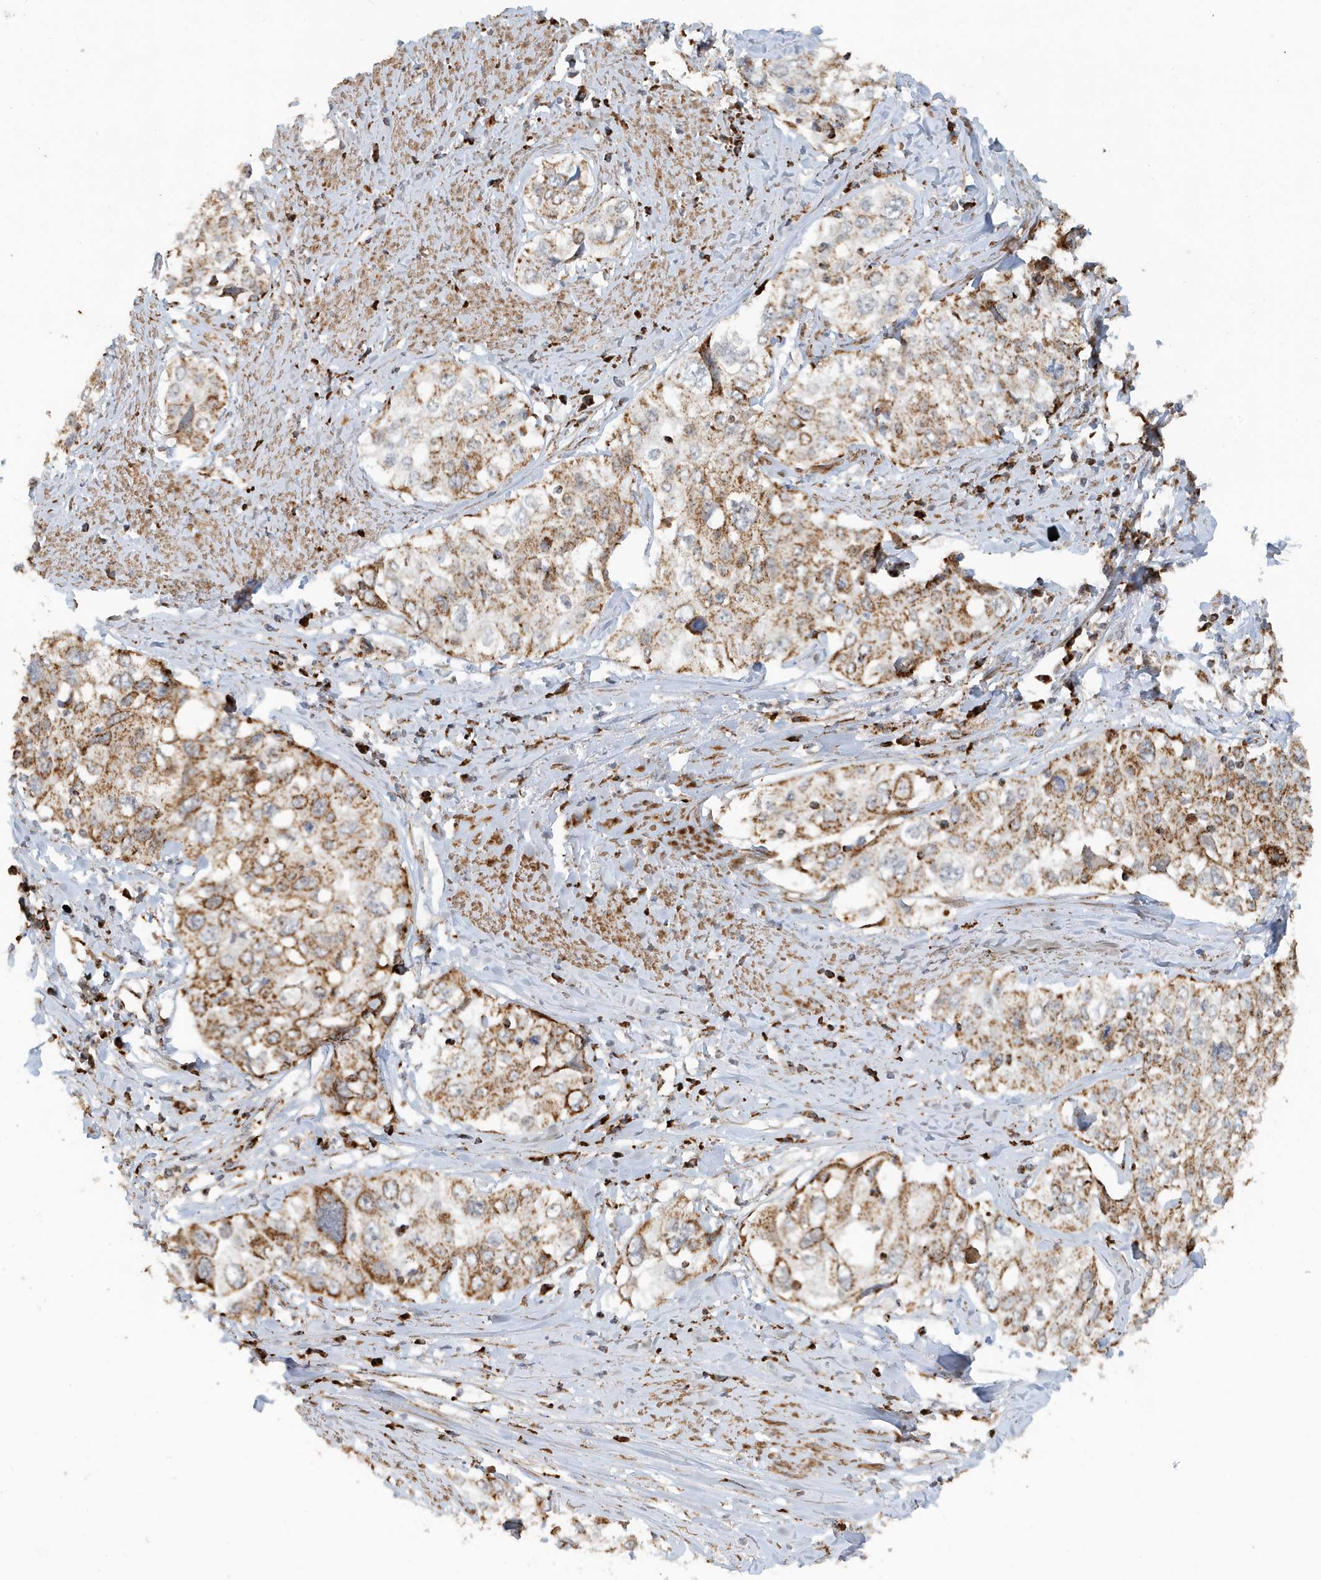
{"staining": {"intensity": "moderate", "quantity": ">75%", "location": "cytoplasmic/membranous"}, "tissue": "cervical cancer", "cell_type": "Tumor cells", "image_type": "cancer", "snomed": [{"axis": "morphology", "description": "Squamous cell carcinoma, NOS"}, {"axis": "topography", "description": "Cervix"}], "caption": "This is an image of IHC staining of squamous cell carcinoma (cervical), which shows moderate positivity in the cytoplasmic/membranous of tumor cells.", "gene": "MAN1A1", "patient": {"sex": "female", "age": 31}}